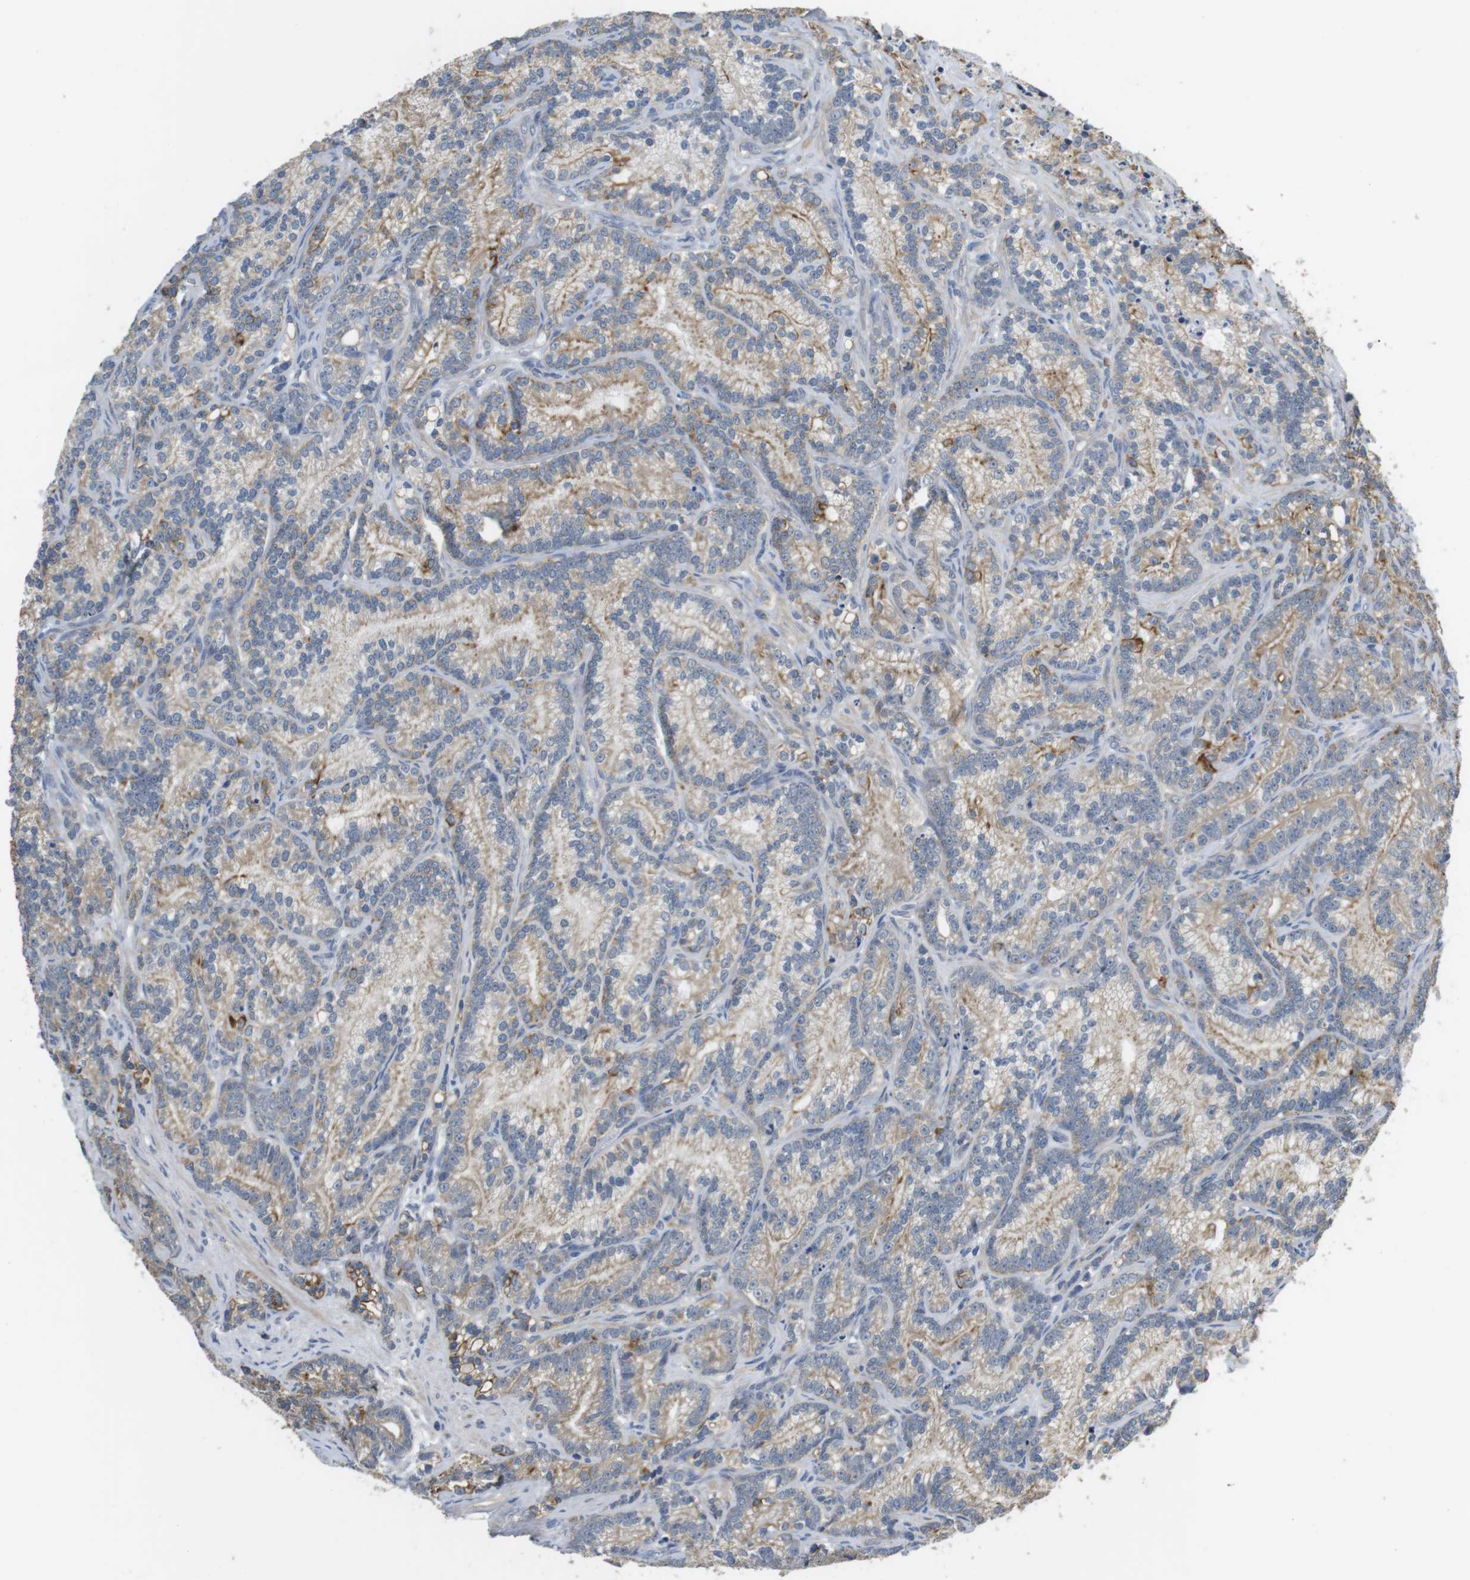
{"staining": {"intensity": "weak", "quantity": ">75%", "location": "cytoplasmic/membranous"}, "tissue": "prostate cancer", "cell_type": "Tumor cells", "image_type": "cancer", "snomed": [{"axis": "morphology", "description": "Adenocarcinoma, Low grade"}, {"axis": "topography", "description": "Prostate"}], "caption": "This is an image of immunohistochemistry (IHC) staining of adenocarcinoma (low-grade) (prostate), which shows weak expression in the cytoplasmic/membranous of tumor cells.", "gene": "ADGRL3", "patient": {"sex": "male", "age": 89}}